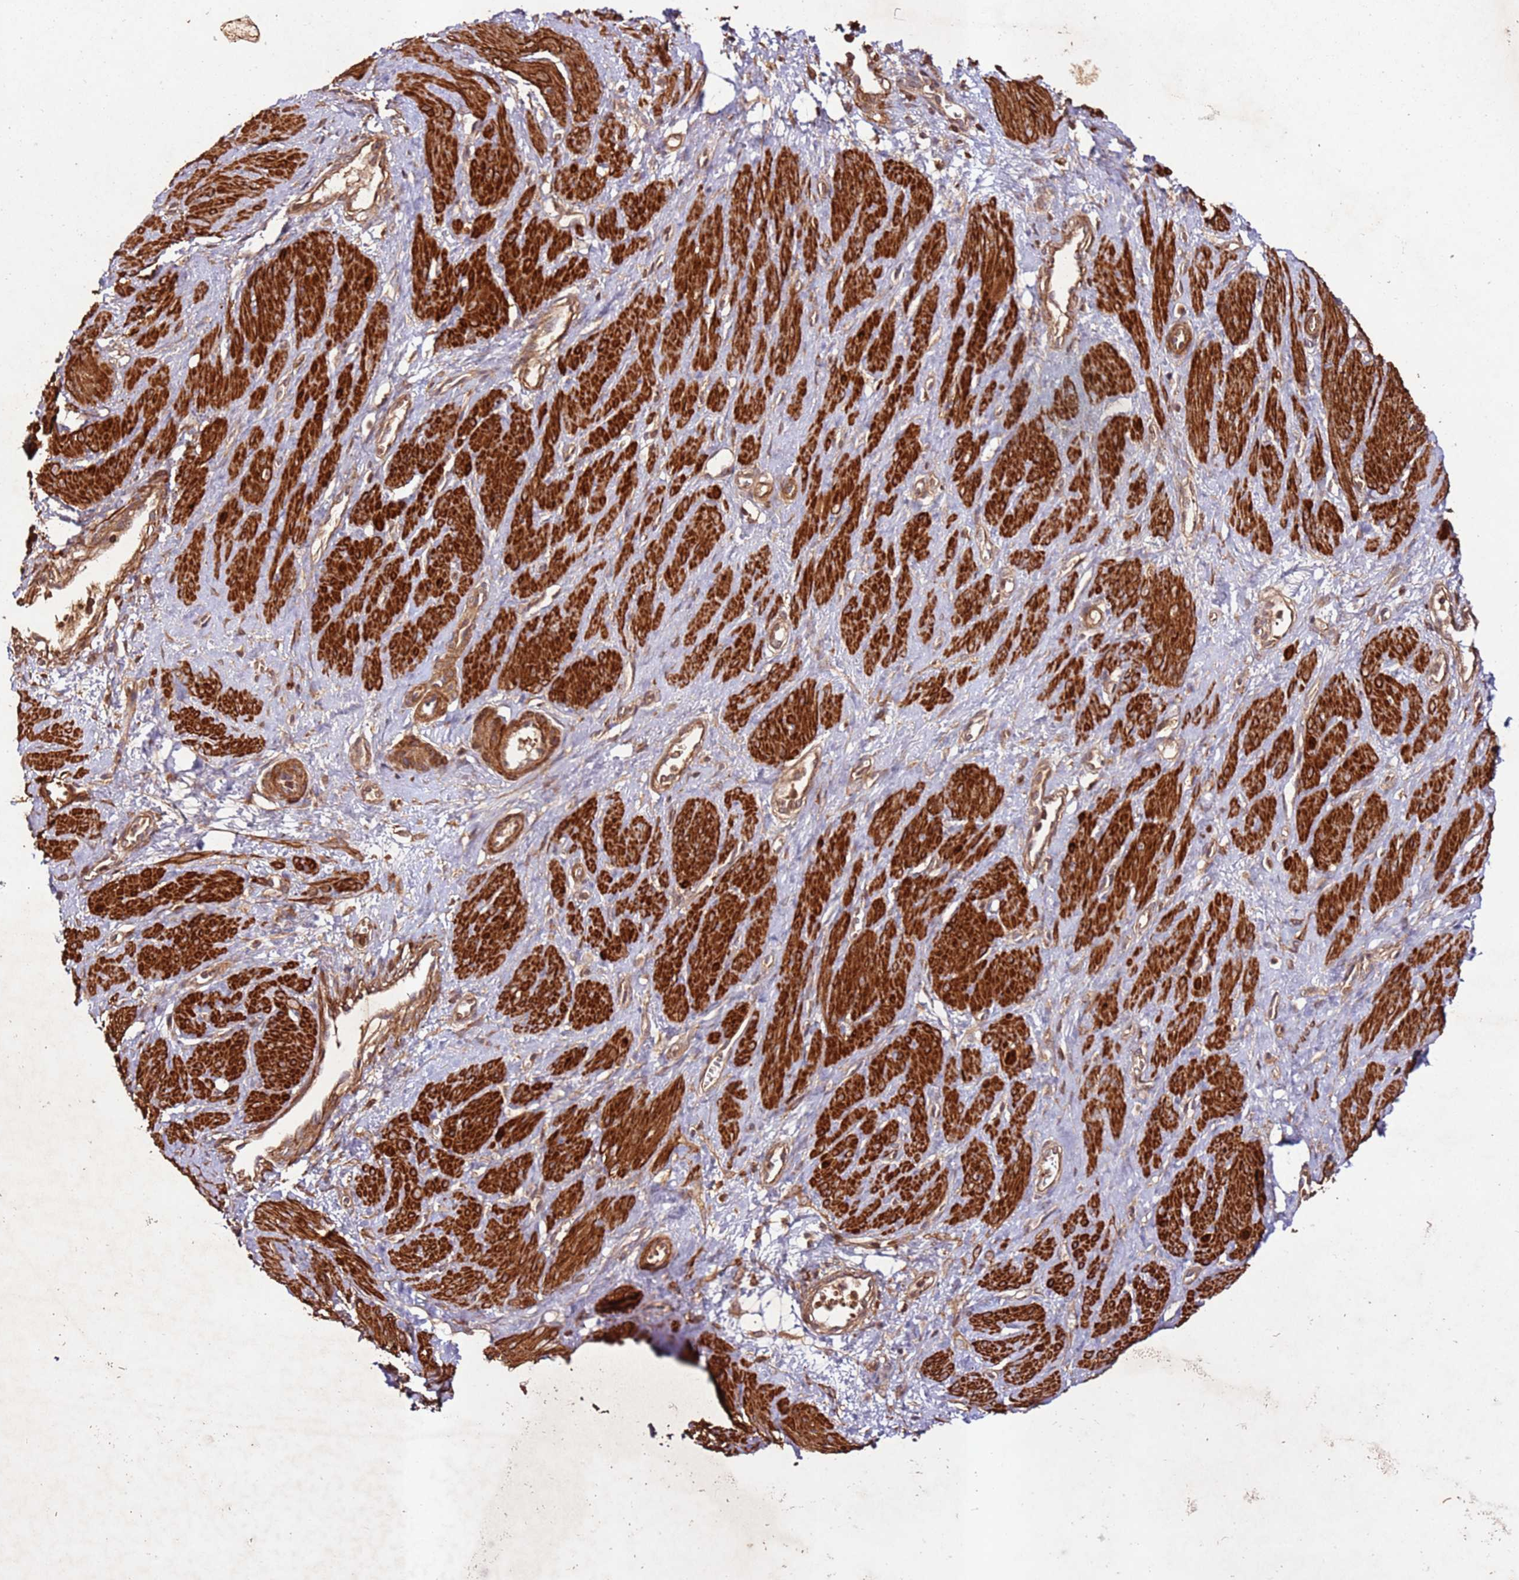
{"staining": {"intensity": "strong", "quantity": ">75%", "location": "cytoplasmic/membranous"}, "tissue": "smooth muscle", "cell_type": "Smooth muscle cells", "image_type": "normal", "snomed": [{"axis": "morphology", "description": "Normal tissue, NOS"}, {"axis": "topography", "description": "Smooth muscle"}, {"axis": "topography", "description": "Uterus"}], "caption": "Smooth muscle cells exhibit strong cytoplasmic/membranous expression in approximately >75% of cells in normal smooth muscle.", "gene": "FAM186A", "patient": {"sex": "female", "age": 39}}